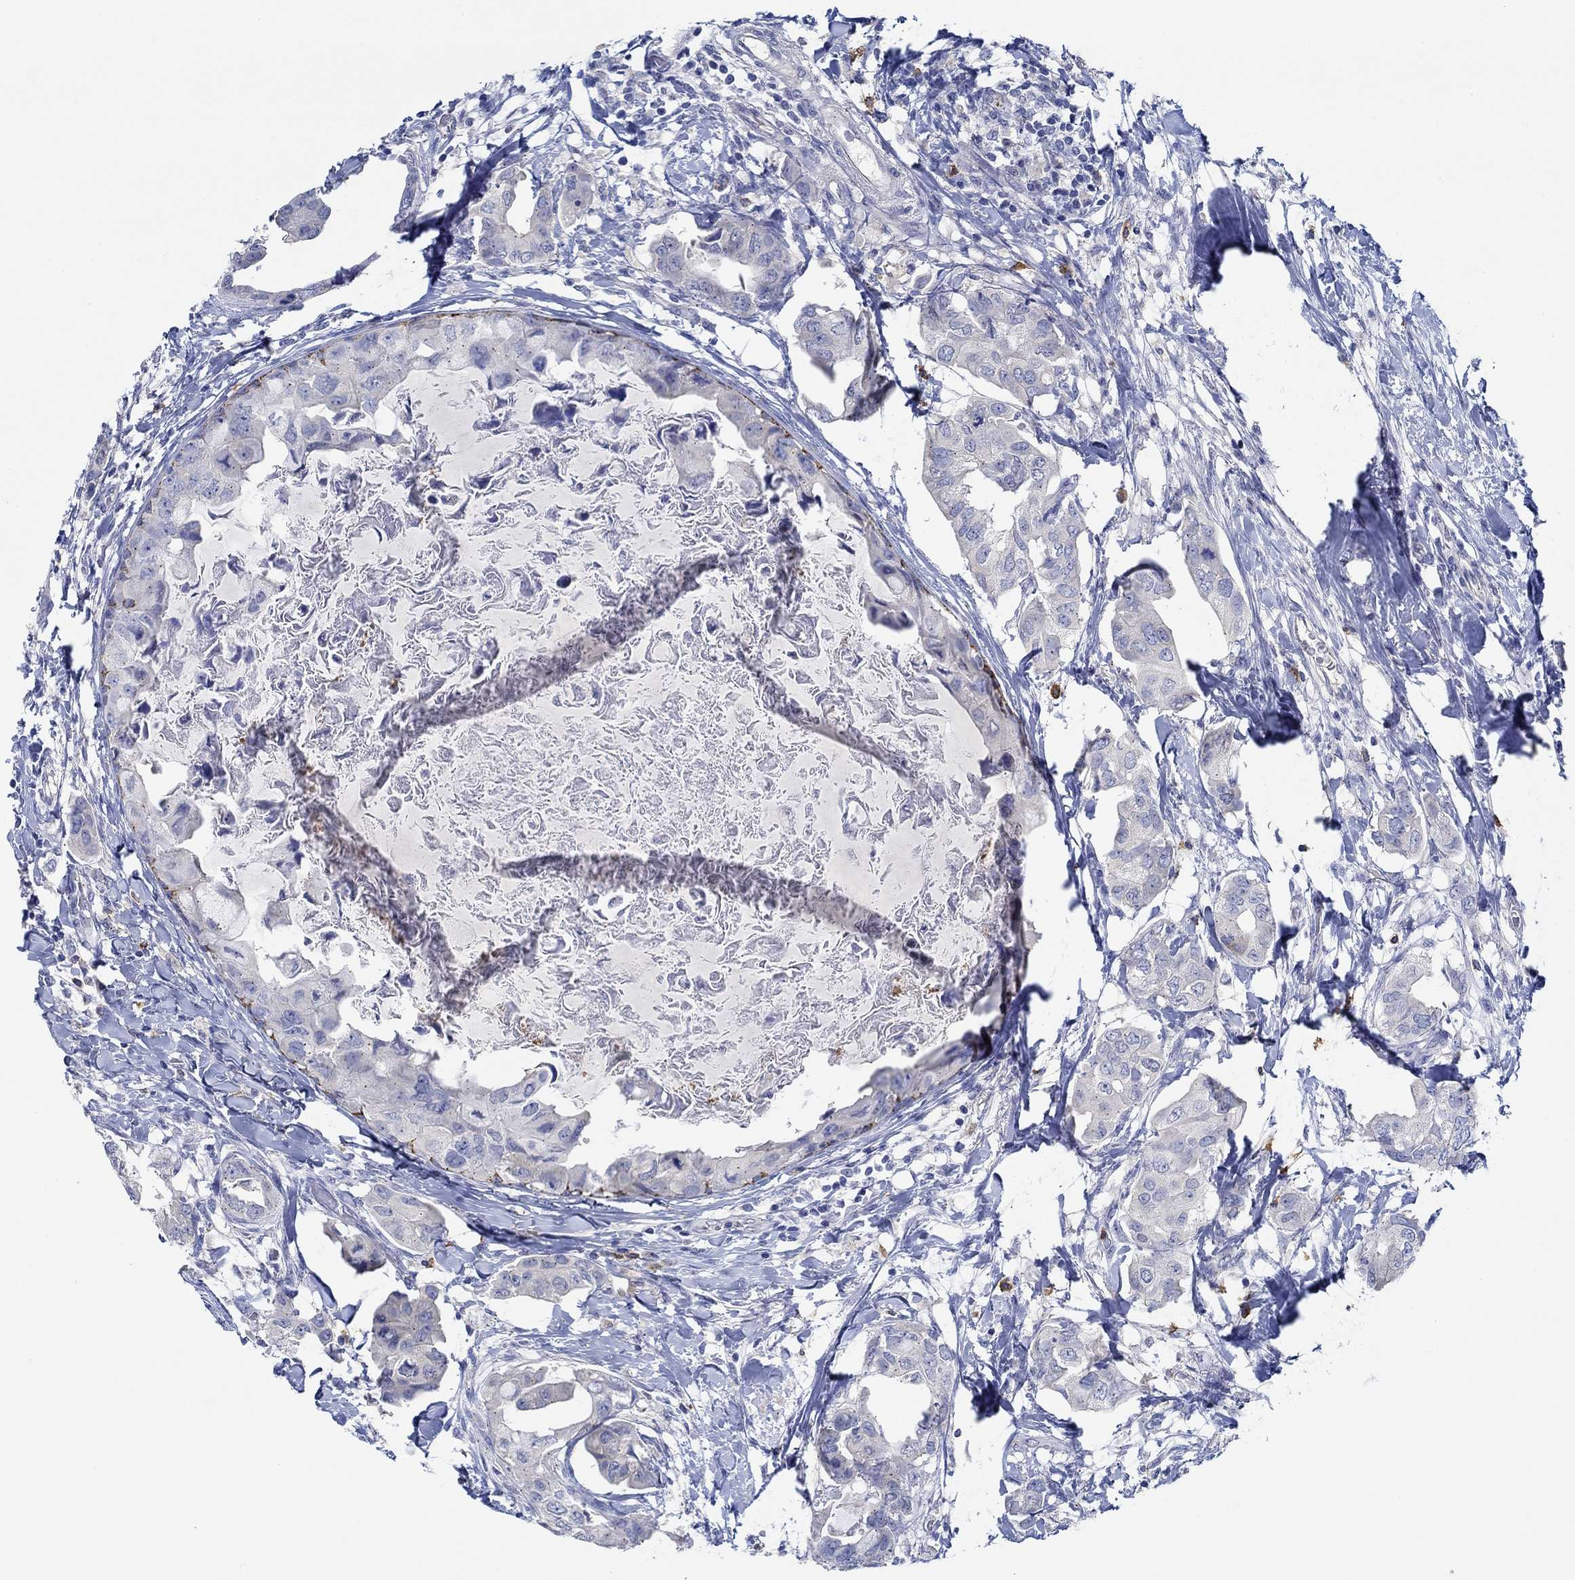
{"staining": {"intensity": "negative", "quantity": "none", "location": "none"}, "tissue": "breast cancer", "cell_type": "Tumor cells", "image_type": "cancer", "snomed": [{"axis": "morphology", "description": "Normal tissue, NOS"}, {"axis": "morphology", "description": "Duct carcinoma"}, {"axis": "topography", "description": "Breast"}], "caption": "Immunohistochemistry of human invasive ductal carcinoma (breast) shows no staining in tumor cells.", "gene": "CPM", "patient": {"sex": "female", "age": 40}}